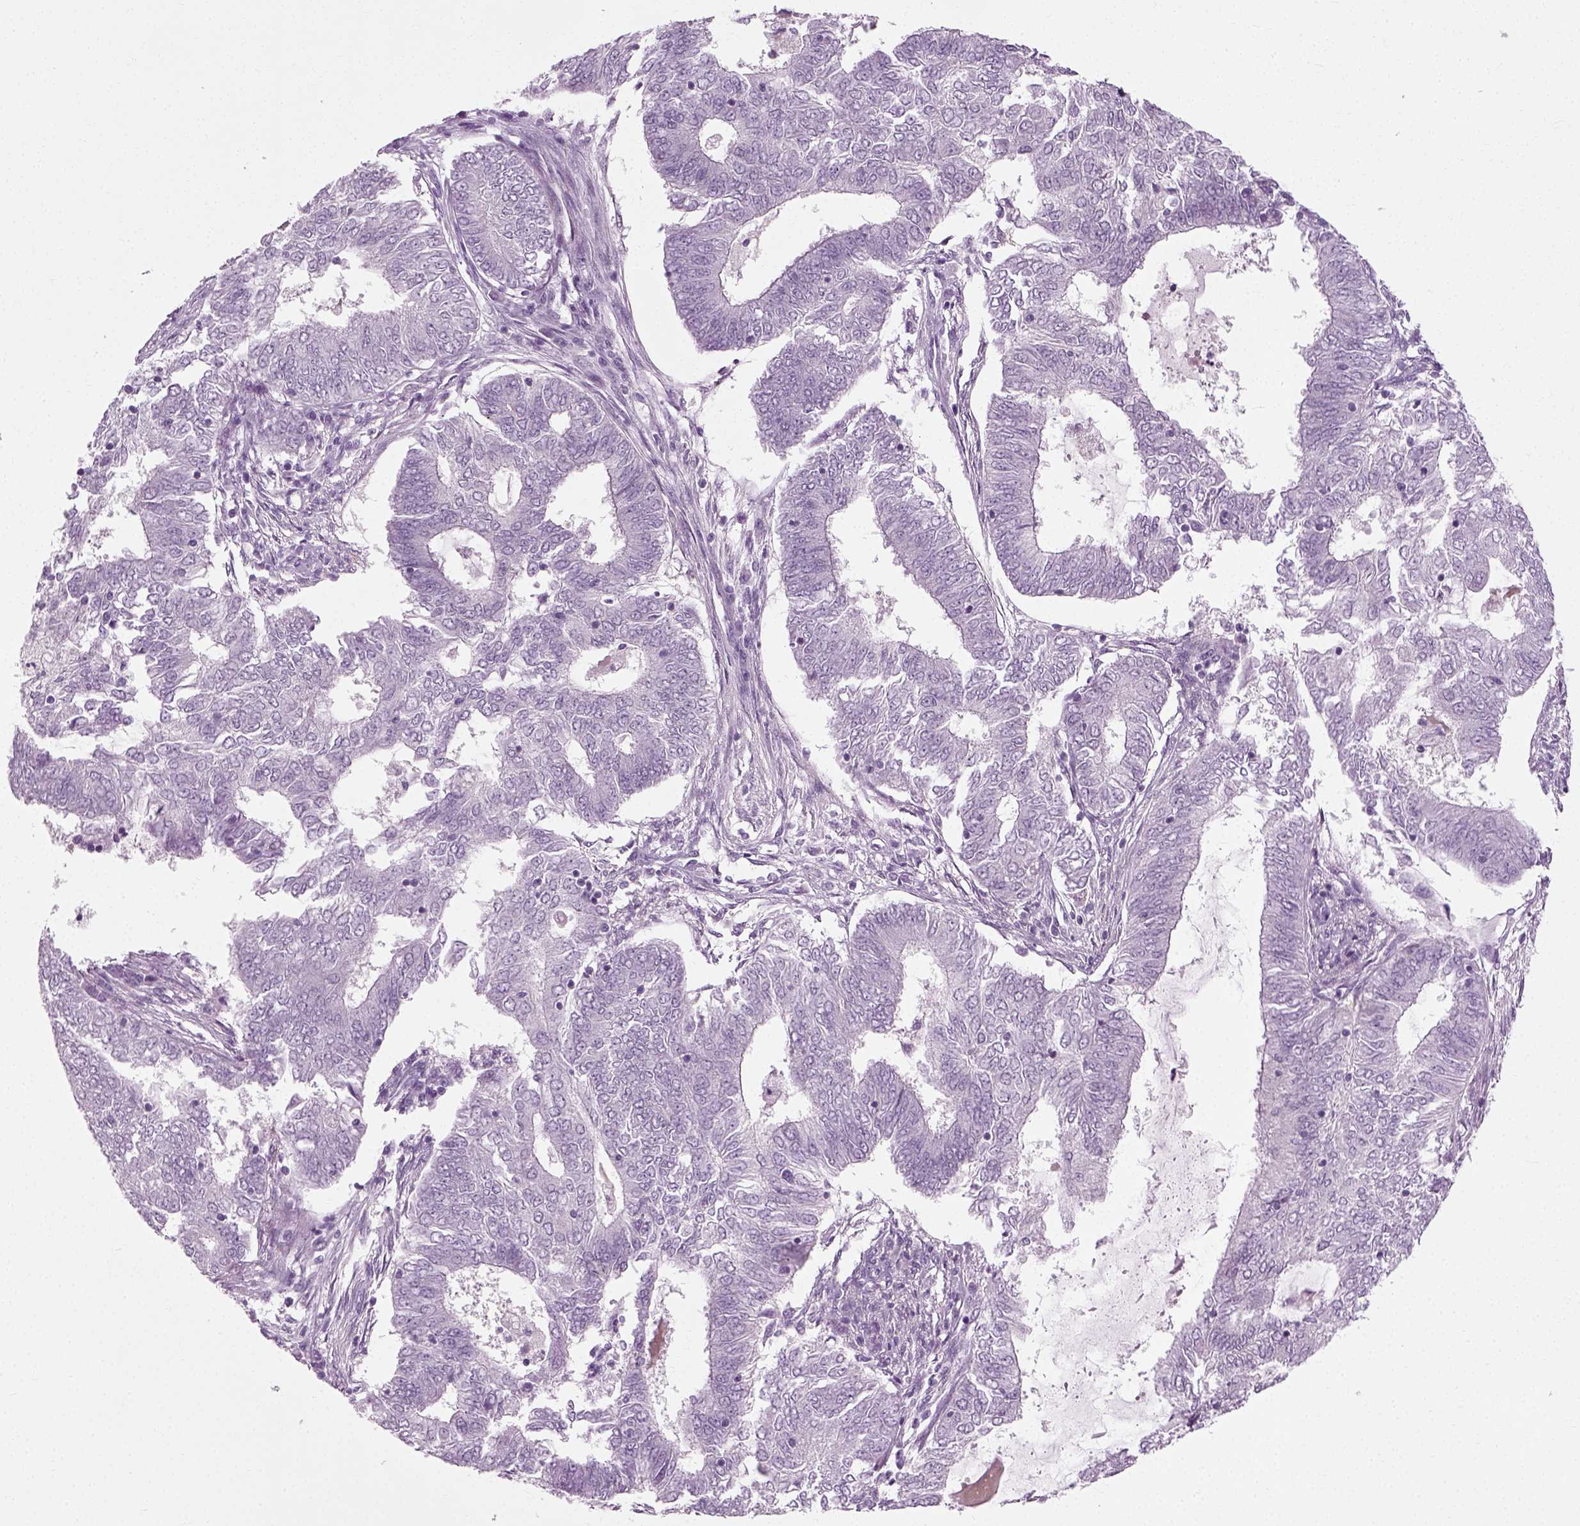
{"staining": {"intensity": "negative", "quantity": "none", "location": "none"}, "tissue": "endometrial cancer", "cell_type": "Tumor cells", "image_type": "cancer", "snomed": [{"axis": "morphology", "description": "Adenocarcinoma, NOS"}, {"axis": "topography", "description": "Endometrium"}], "caption": "Immunohistochemistry histopathology image of endometrial cancer stained for a protein (brown), which reveals no staining in tumor cells.", "gene": "SCG5", "patient": {"sex": "female", "age": 62}}